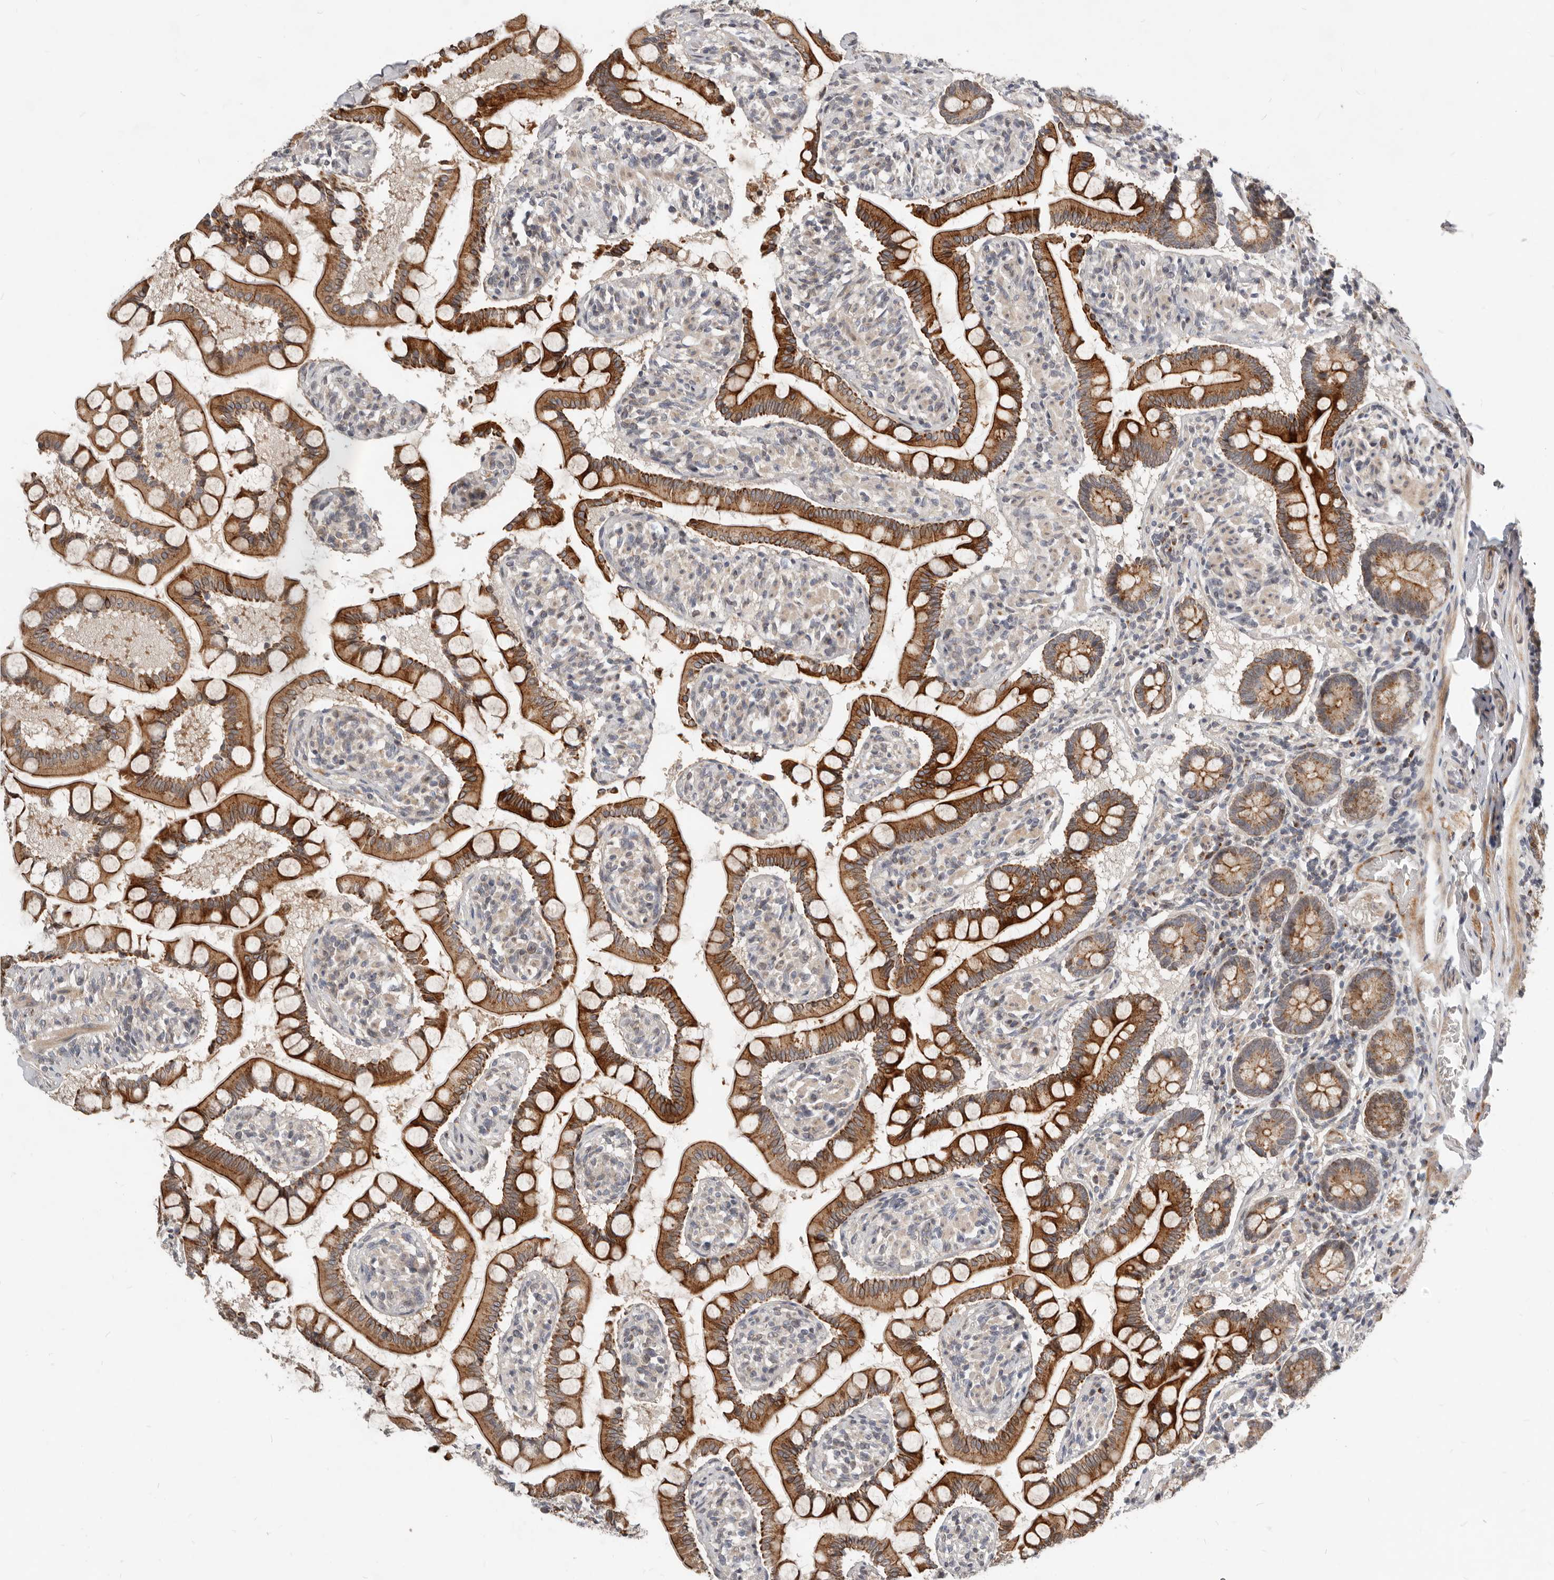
{"staining": {"intensity": "strong", "quantity": ">75%", "location": "cytoplasmic/membranous"}, "tissue": "small intestine", "cell_type": "Glandular cells", "image_type": "normal", "snomed": [{"axis": "morphology", "description": "Normal tissue, NOS"}, {"axis": "topography", "description": "Small intestine"}], "caption": "This micrograph reveals immunohistochemistry (IHC) staining of normal small intestine, with high strong cytoplasmic/membranous positivity in about >75% of glandular cells.", "gene": "NPY4R2", "patient": {"sex": "male", "age": 41}}